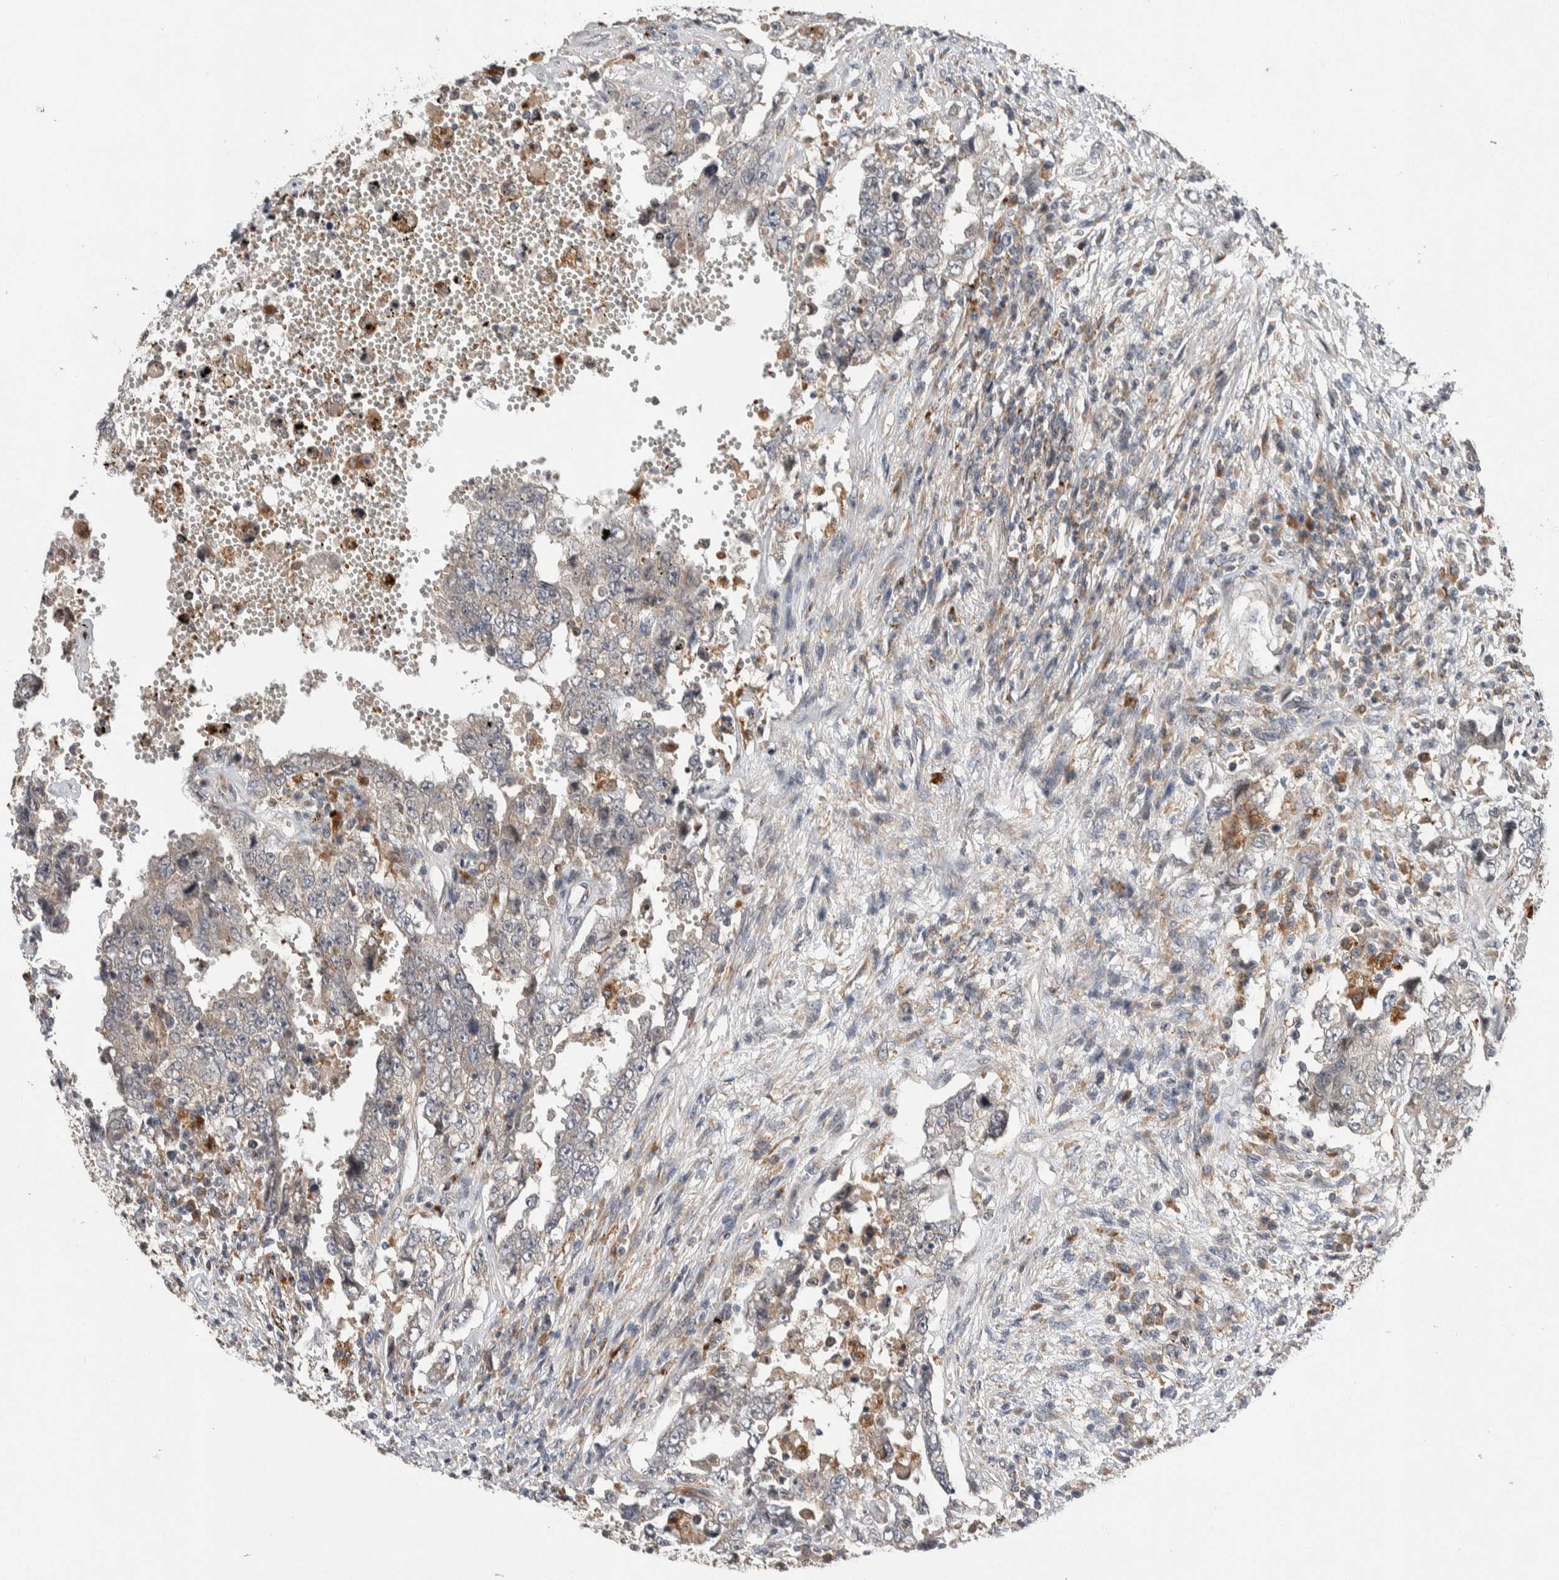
{"staining": {"intensity": "negative", "quantity": "none", "location": "none"}, "tissue": "testis cancer", "cell_type": "Tumor cells", "image_type": "cancer", "snomed": [{"axis": "morphology", "description": "Carcinoma, Embryonal, NOS"}, {"axis": "topography", "description": "Testis"}], "caption": "High magnification brightfield microscopy of testis embryonal carcinoma stained with DAB (brown) and counterstained with hematoxylin (blue): tumor cells show no significant positivity. The staining was performed using DAB (3,3'-diaminobenzidine) to visualize the protein expression in brown, while the nuclei were stained in blue with hematoxylin (Magnification: 20x).", "gene": "KCNK1", "patient": {"sex": "male", "age": 26}}